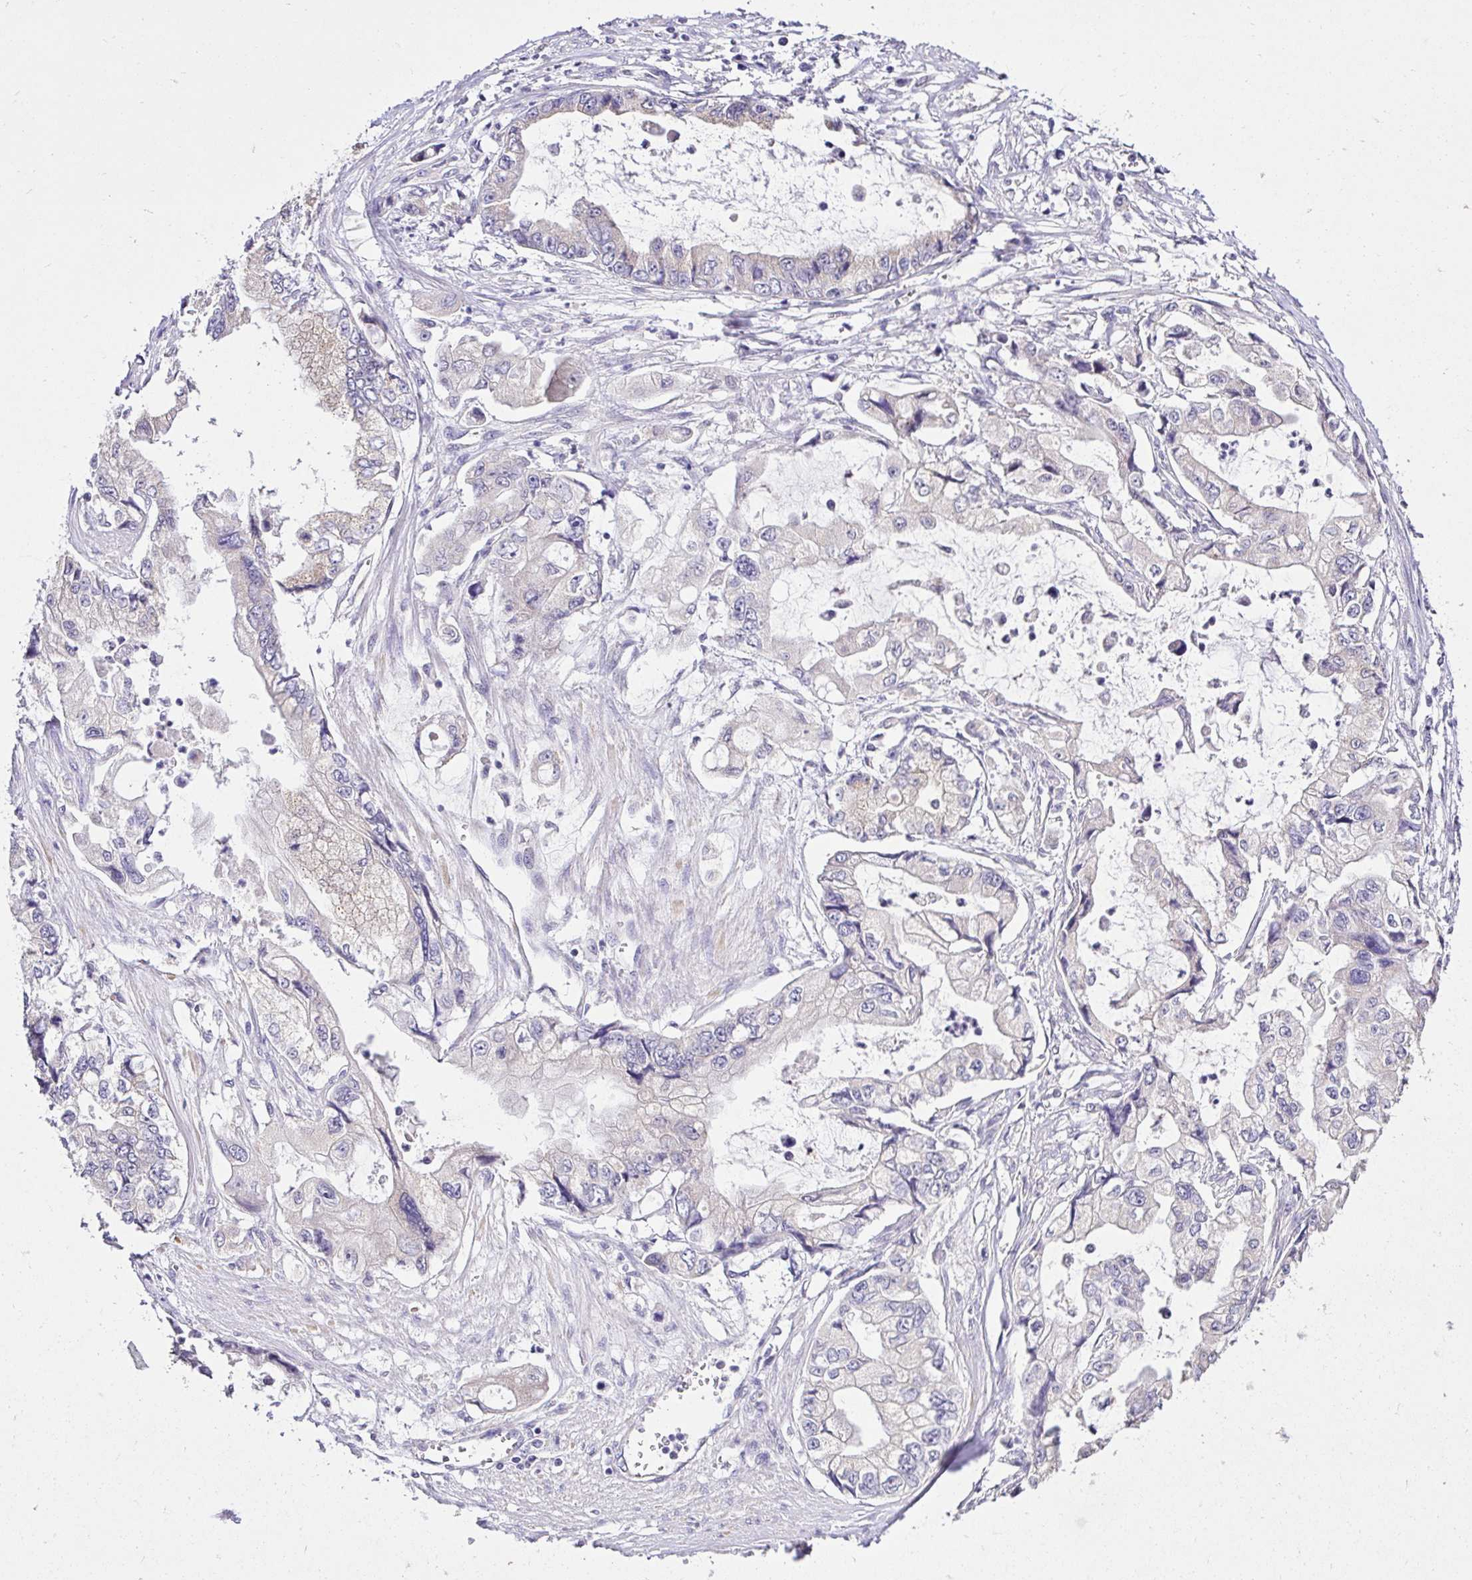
{"staining": {"intensity": "negative", "quantity": "none", "location": "none"}, "tissue": "stomach cancer", "cell_type": "Tumor cells", "image_type": "cancer", "snomed": [{"axis": "morphology", "description": "Adenocarcinoma, NOS"}, {"axis": "topography", "description": "Pancreas"}, {"axis": "topography", "description": "Stomach, upper"}, {"axis": "topography", "description": "Stomach"}], "caption": "An immunohistochemistry (IHC) micrograph of stomach cancer is shown. There is no staining in tumor cells of stomach cancer.", "gene": "KIAA1210", "patient": {"sex": "male", "age": 77}}